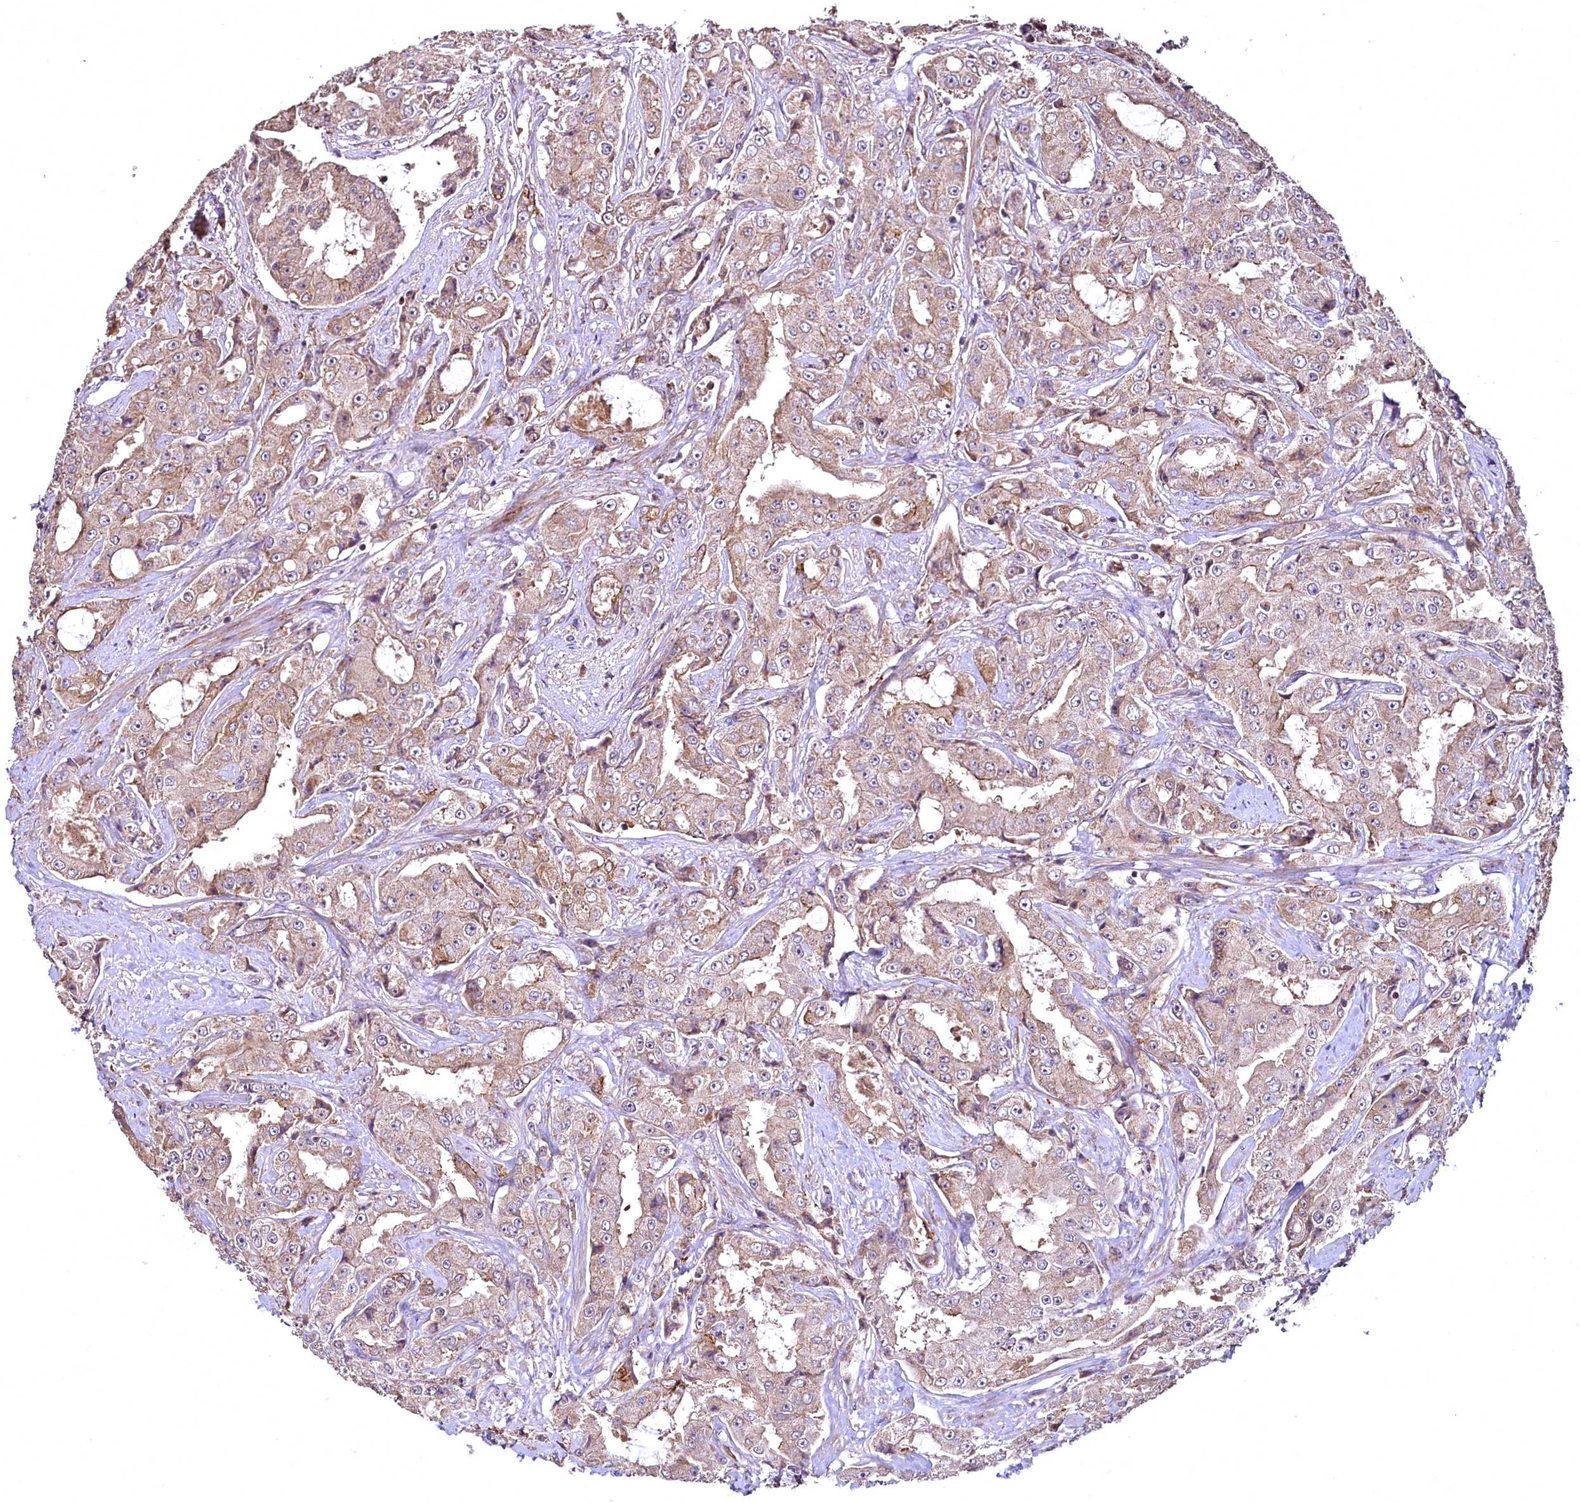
{"staining": {"intensity": "moderate", "quantity": ">75%", "location": "cytoplasmic/membranous"}, "tissue": "prostate cancer", "cell_type": "Tumor cells", "image_type": "cancer", "snomed": [{"axis": "morphology", "description": "Adenocarcinoma, High grade"}, {"axis": "topography", "description": "Prostate"}], "caption": "Human prostate cancer stained for a protein (brown) reveals moderate cytoplasmic/membranous positive positivity in about >75% of tumor cells.", "gene": "TBCEL", "patient": {"sex": "male", "age": 73}}